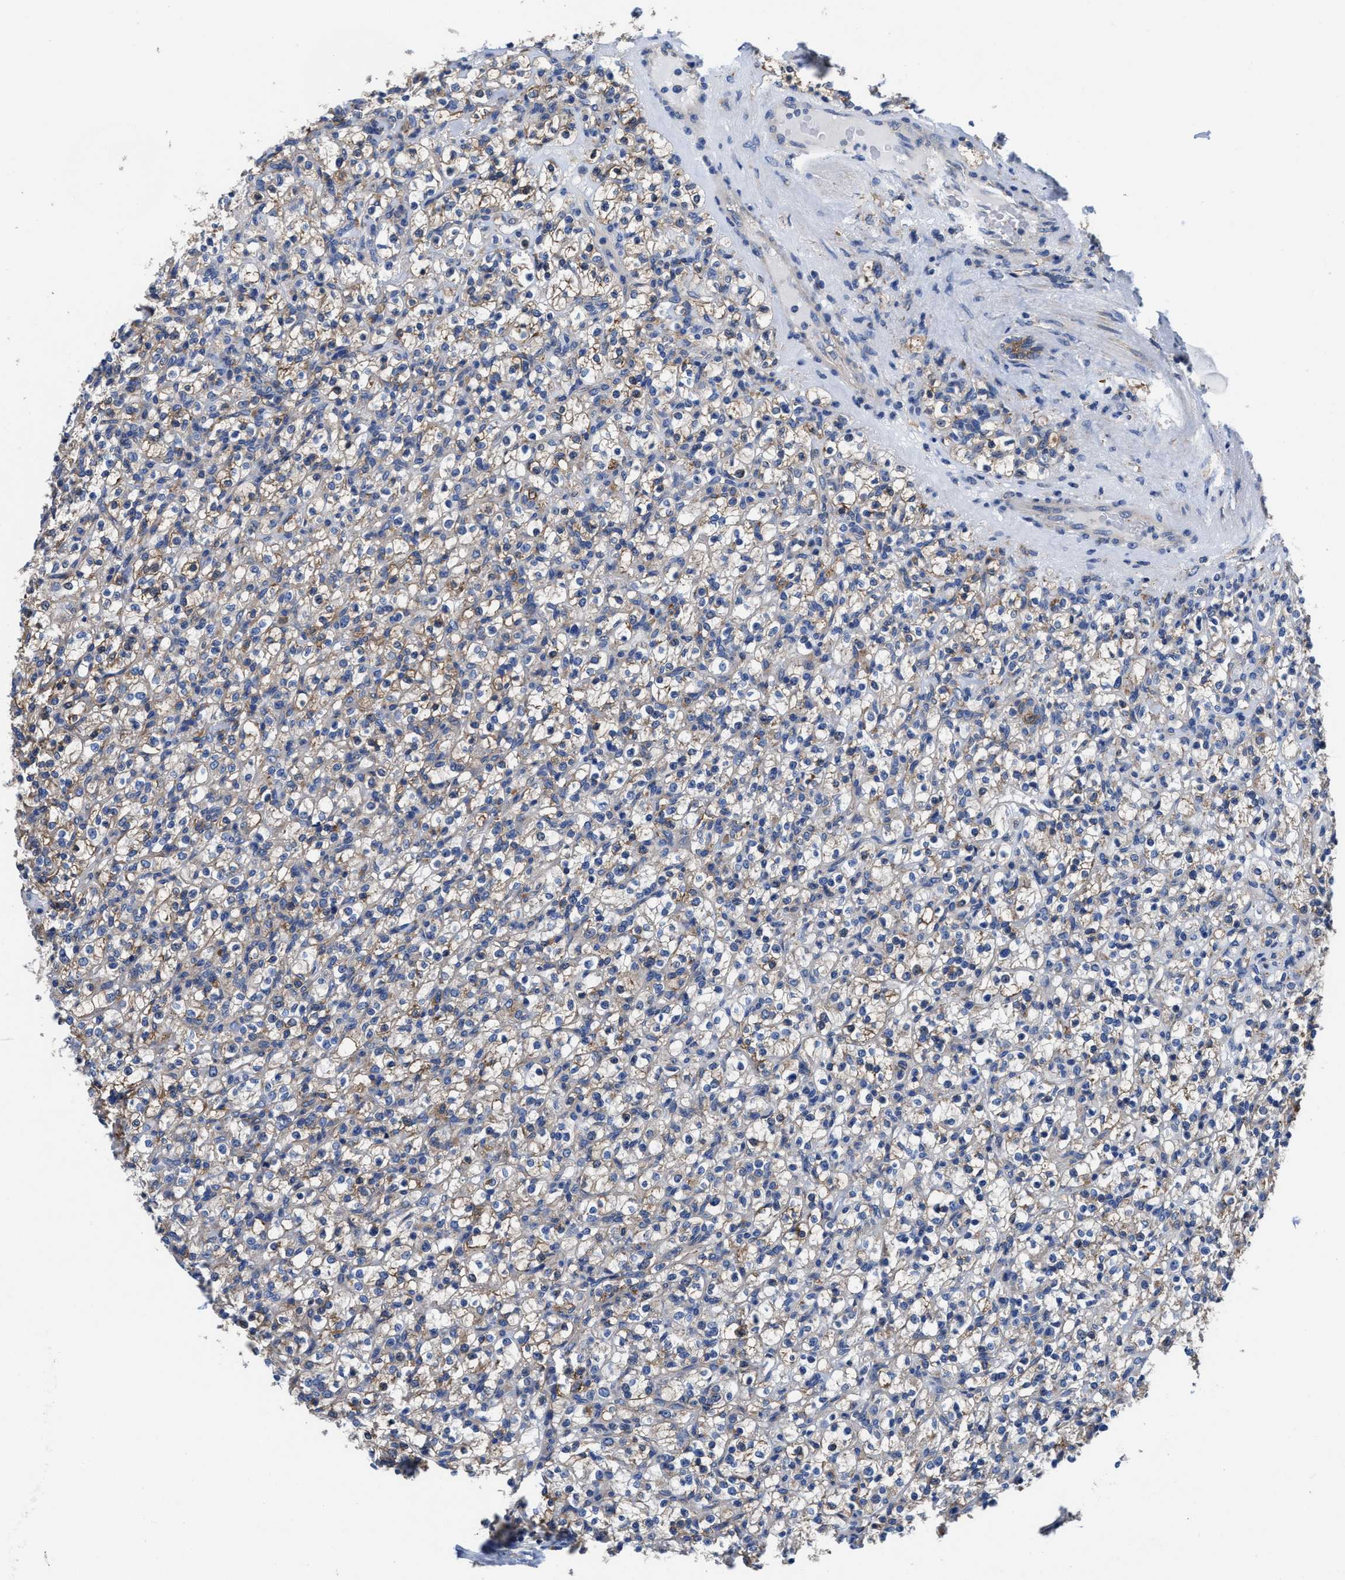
{"staining": {"intensity": "weak", "quantity": "25%-75%", "location": "cytoplasmic/membranous"}, "tissue": "renal cancer", "cell_type": "Tumor cells", "image_type": "cancer", "snomed": [{"axis": "morphology", "description": "Normal tissue, NOS"}, {"axis": "morphology", "description": "Adenocarcinoma, NOS"}, {"axis": "topography", "description": "Kidney"}], "caption": "Tumor cells demonstrate low levels of weak cytoplasmic/membranous expression in about 25%-75% of cells in renal cancer (adenocarcinoma). The protein is shown in brown color, while the nuclei are stained blue.", "gene": "TMEM30A", "patient": {"sex": "female", "age": 72}}